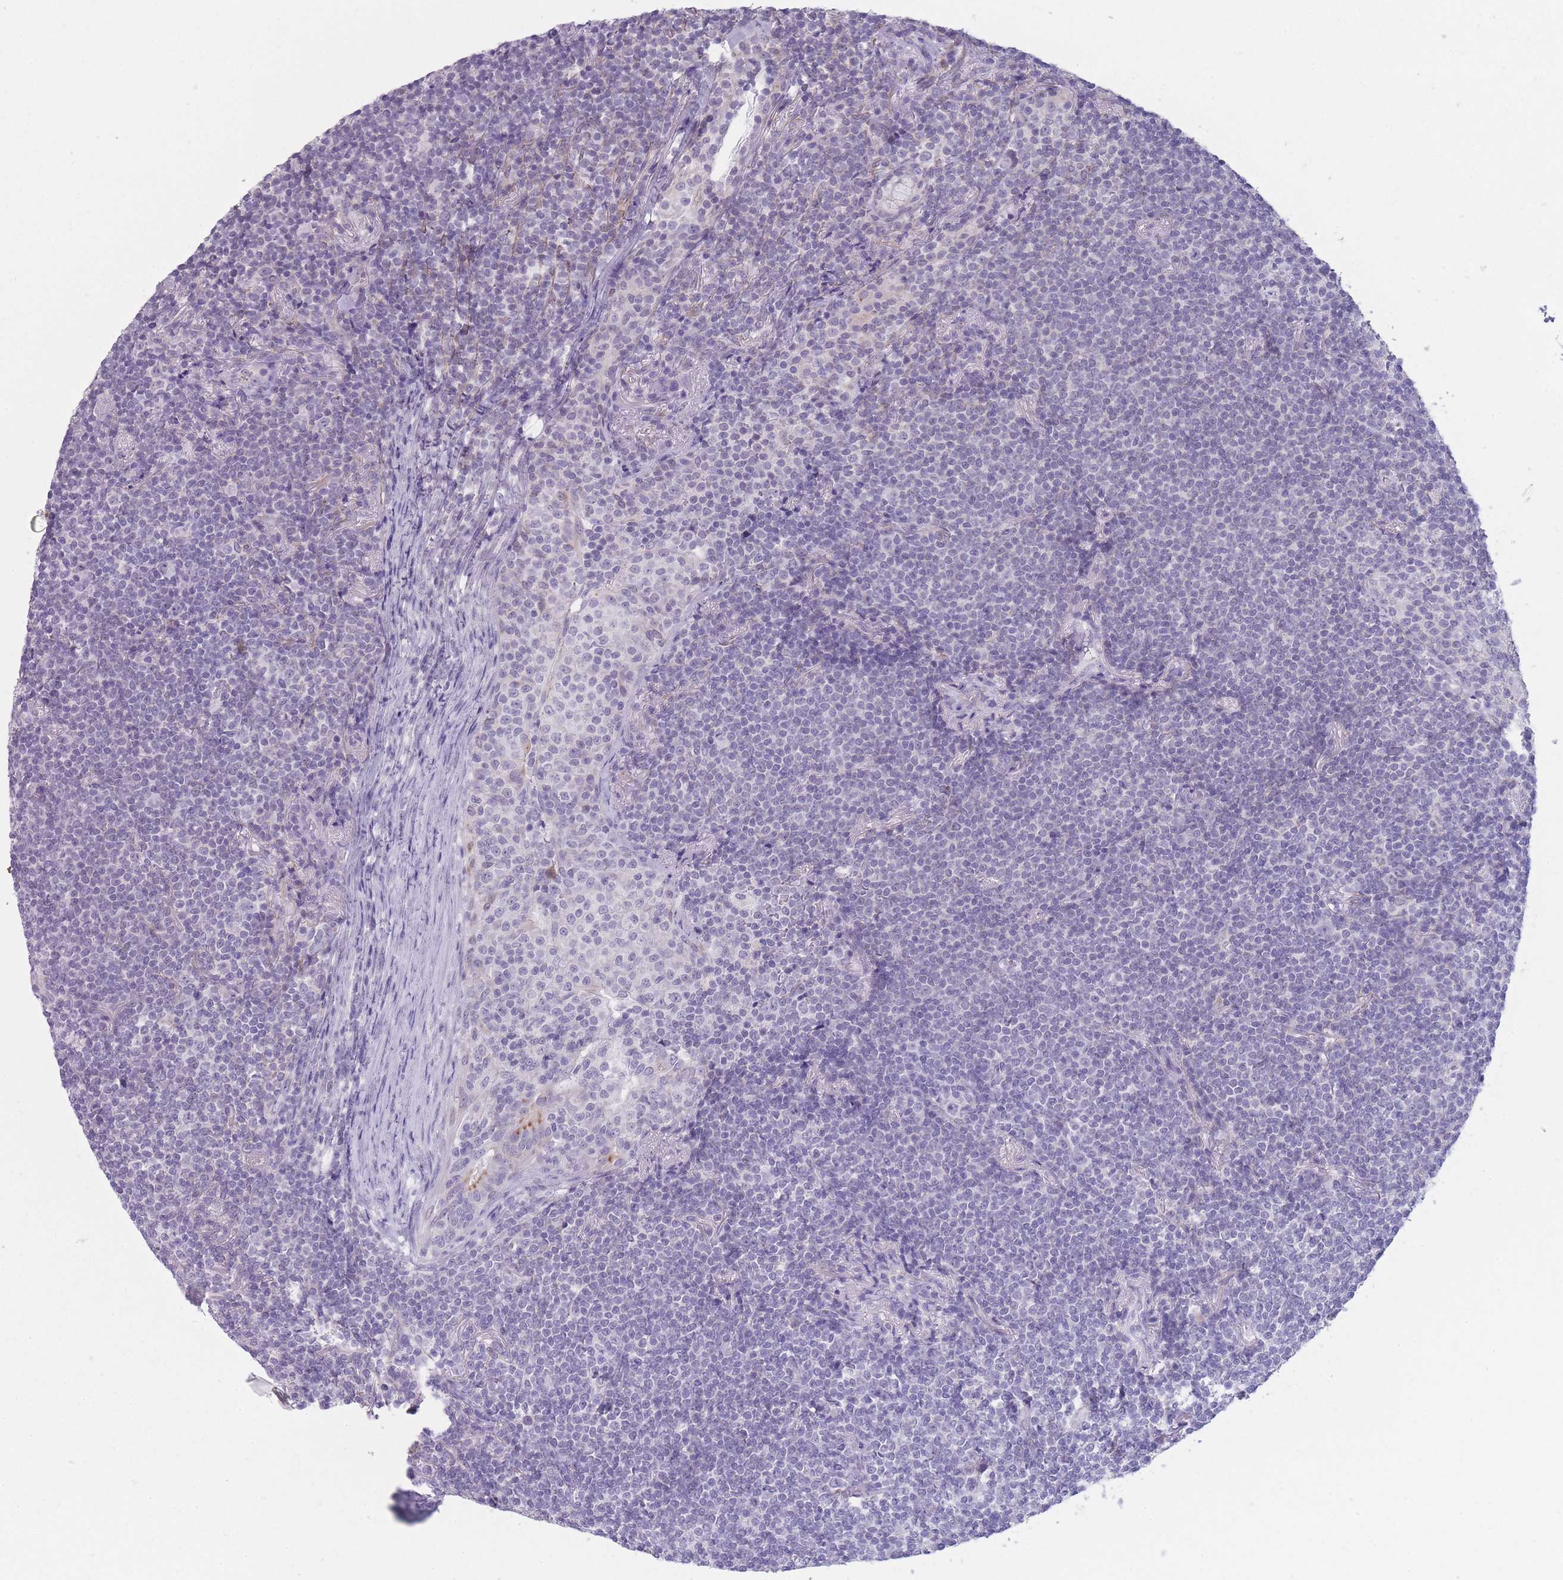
{"staining": {"intensity": "negative", "quantity": "none", "location": "none"}, "tissue": "lymphoma", "cell_type": "Tumor cells", "image_type": "cancer", "snomed": [{"axis": "morphology", "description": "Malignant lymphoma, non-Hodgkin's type, Low grade"}, {"axis": "topography", "description": "Lung"}], "caption": "IHC histopathology image of neoplastic tissue: human low-grade malignant lymphoma, non-Hodgkin's type stained with DAB reveals no significant protein expression in tumor cells. (DAB immunohistochemistry (IHC), high magnification).", "gene": "DCANP1", "patient": {"sex": "female", "age": 71}}